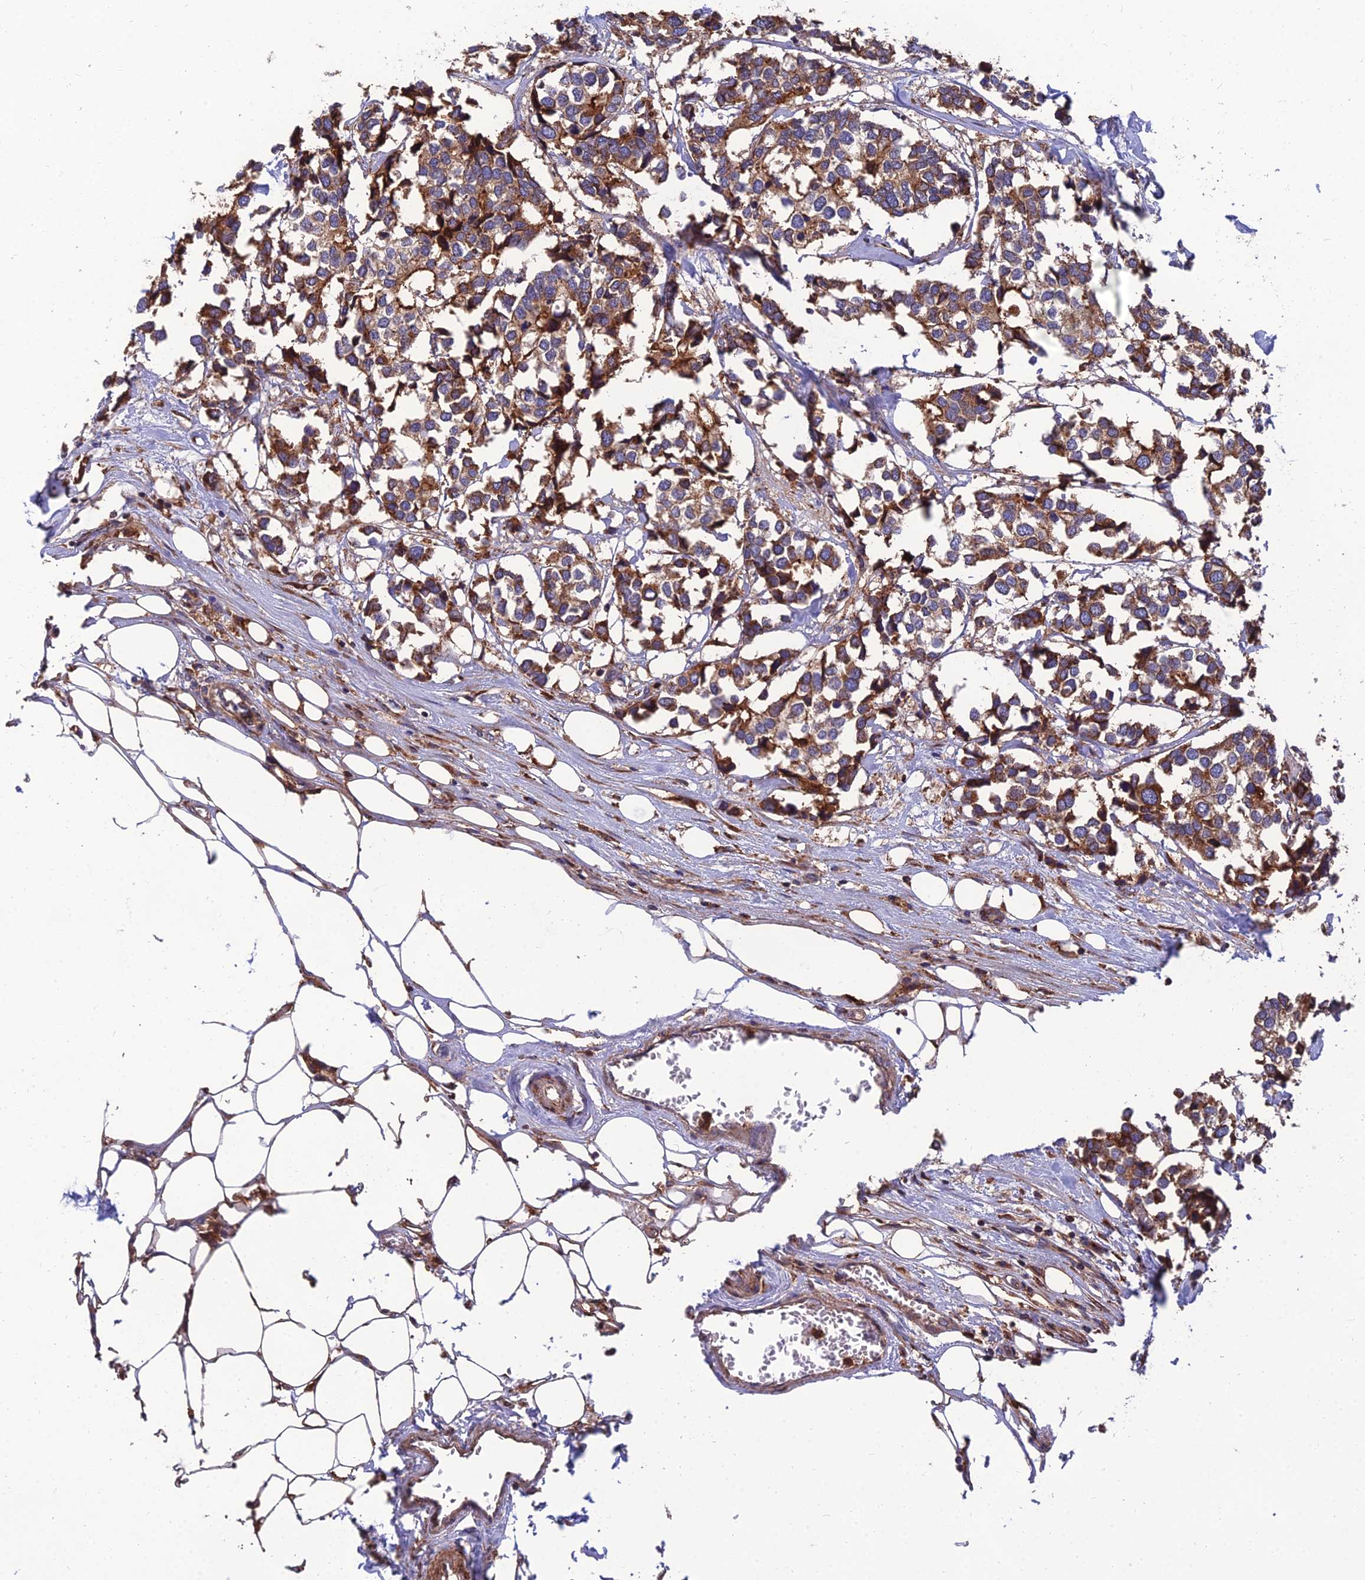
{"staining": {"intensity": "strong", "quantity": "25%-75%", "location": "cytoplasmic/membranous"}, "tissue": "breast cancer", "cell_type": "Tumor cells", "image_type": "cancer", "snomed": [{"axis": "morphology", "description": "Duct carcinoma"}, {"axis": "topography", "description": "Breast"}], "caption": "Strong cytoplasmic/membranous positivity is present in about 25%-75% of tumor cells in breast invasive ductal carcinoma.", "gene": "UMAD1", "patient": {"sex": "female", "age": 83}}